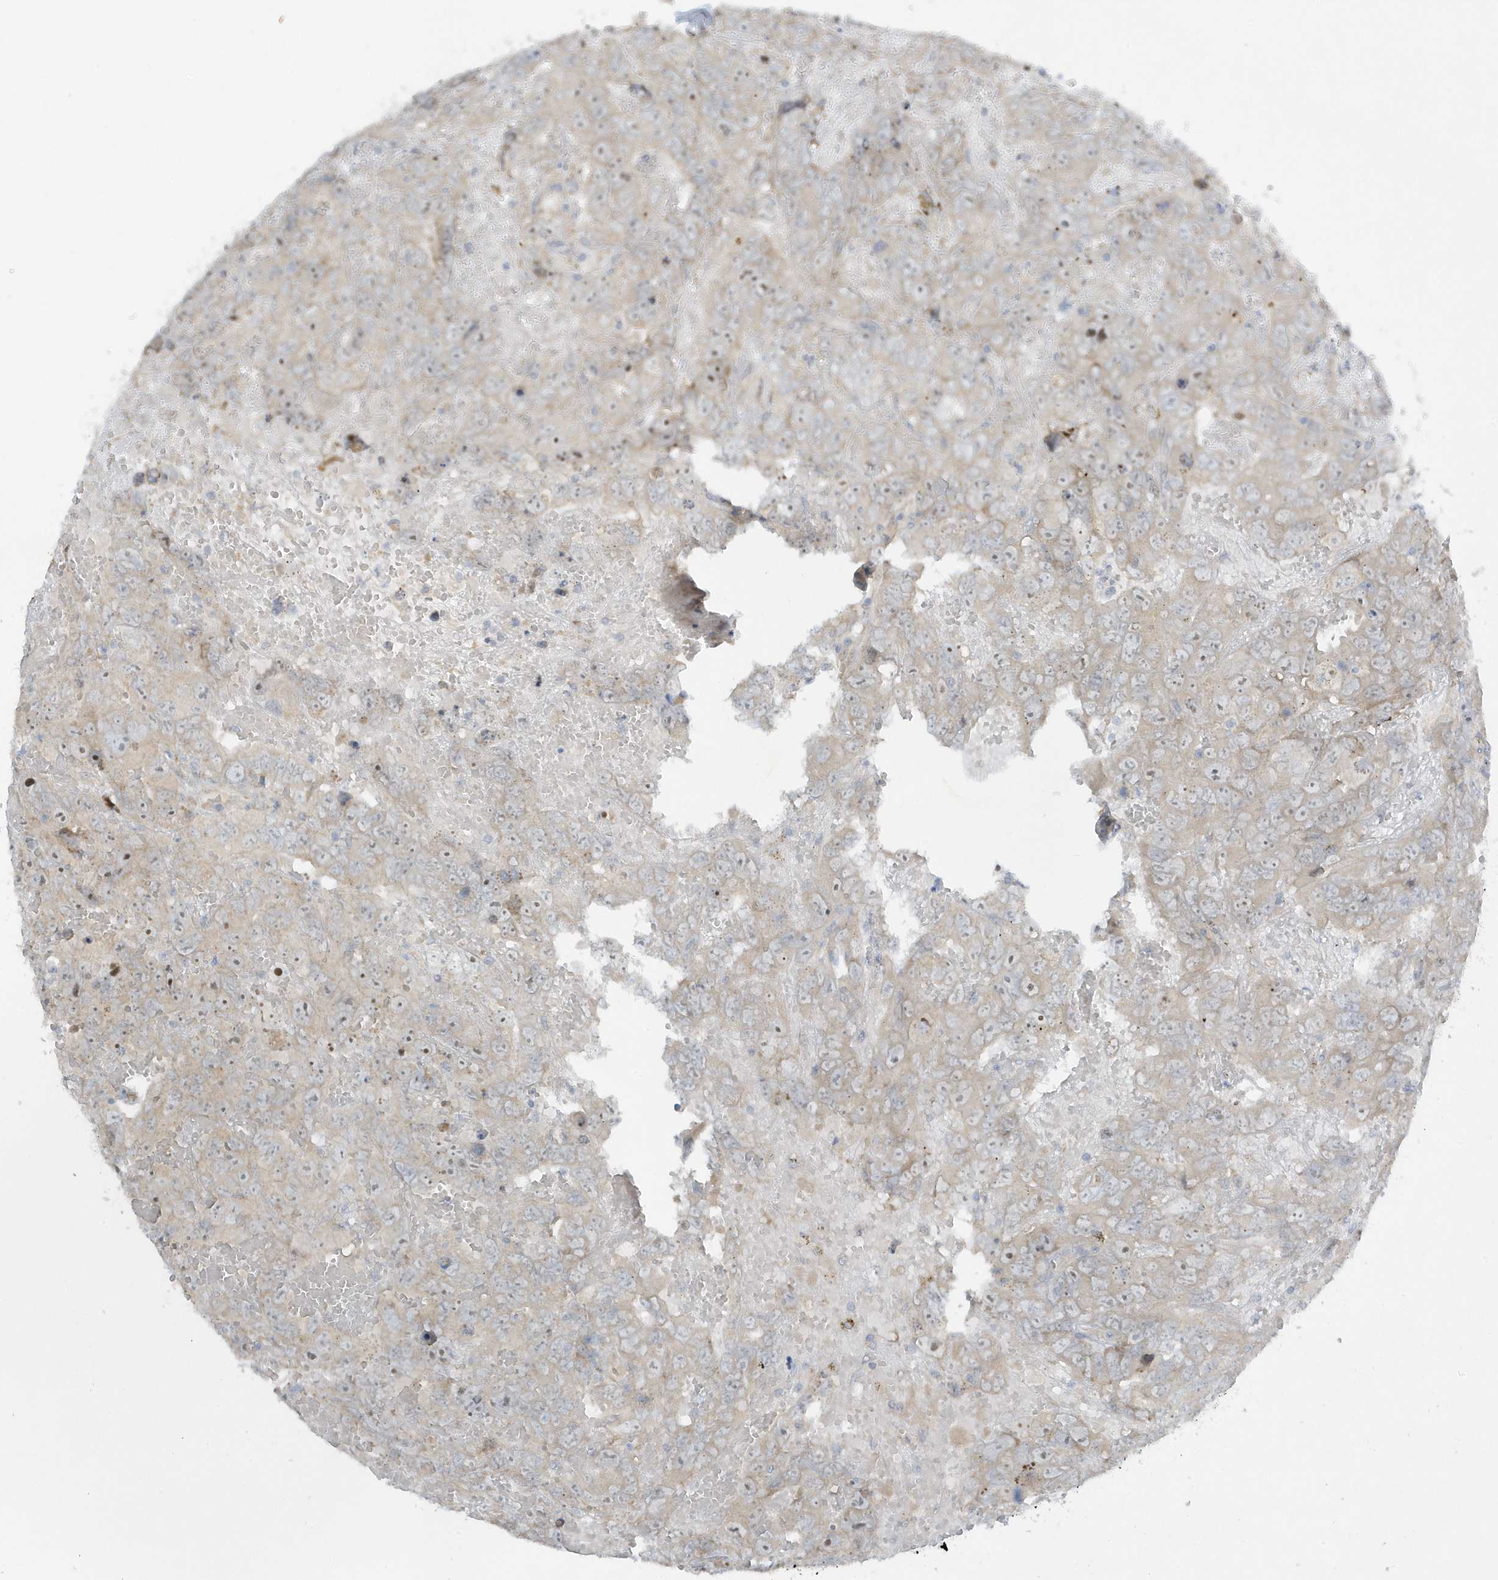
{"staining": {"intensity": "moderate", "quantity": "<25%", "location": "nuclear"}, "tissue": "testis cancer", "cell_type": "Tumor cells", "image_type": "cancer", "snomed": [{"axis": "morphology", "description": "Carcinoma, Embryonal, NOS"}, {"axis": "topography", "description": "Testis"}], "caption": "Human testis embryonal carcinoma stained for a protein (brown) shows moderate nuclear positive staining in about <25% of tumor cells.", "gene": "SCN3A", "patient": {"sex": "male", "age": 45}}